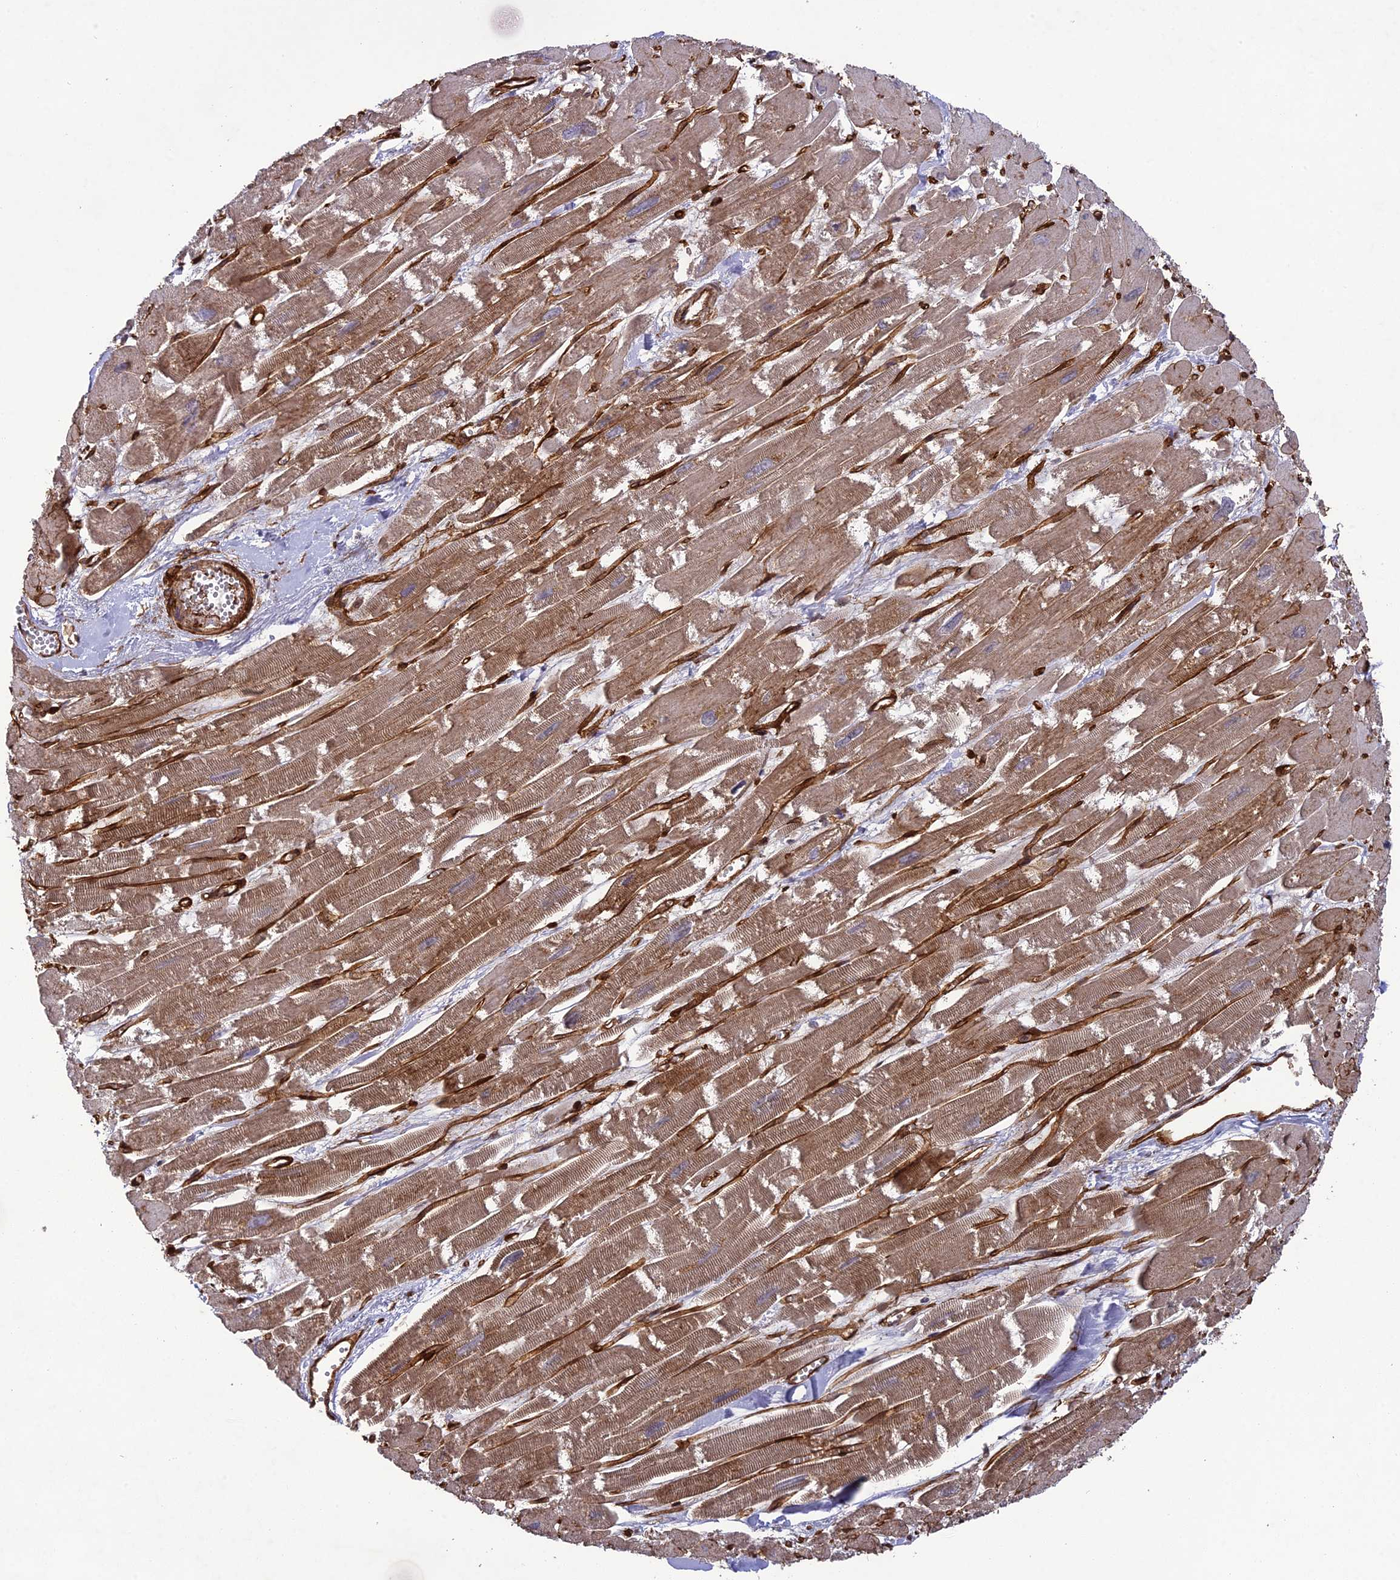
{"staining": {"intensity": "moderate", "quantity": ">75%", "location": "cytoplasmic/membranous"}, "tissue": "heart muscle", "cell_type": "Cardiomyocytes", "image_type": "normal", "snomed": [{"axis": "morphology", "description": "Normal tissue, NOS"}, {"axis": "topography", "description": "Heart"}], "caption": "A high-resolution micrograph shows immunohistochemistry staining of normal heart muscle, which shows moderate cytoplasmic/membranous positivity in approximately >75% of cardiomyocytes. (DAB IHC, brown staining for protein, blue staining for nuclei).", "gene": "TNS1", "patient": {"sex": "male", "age": 54}}